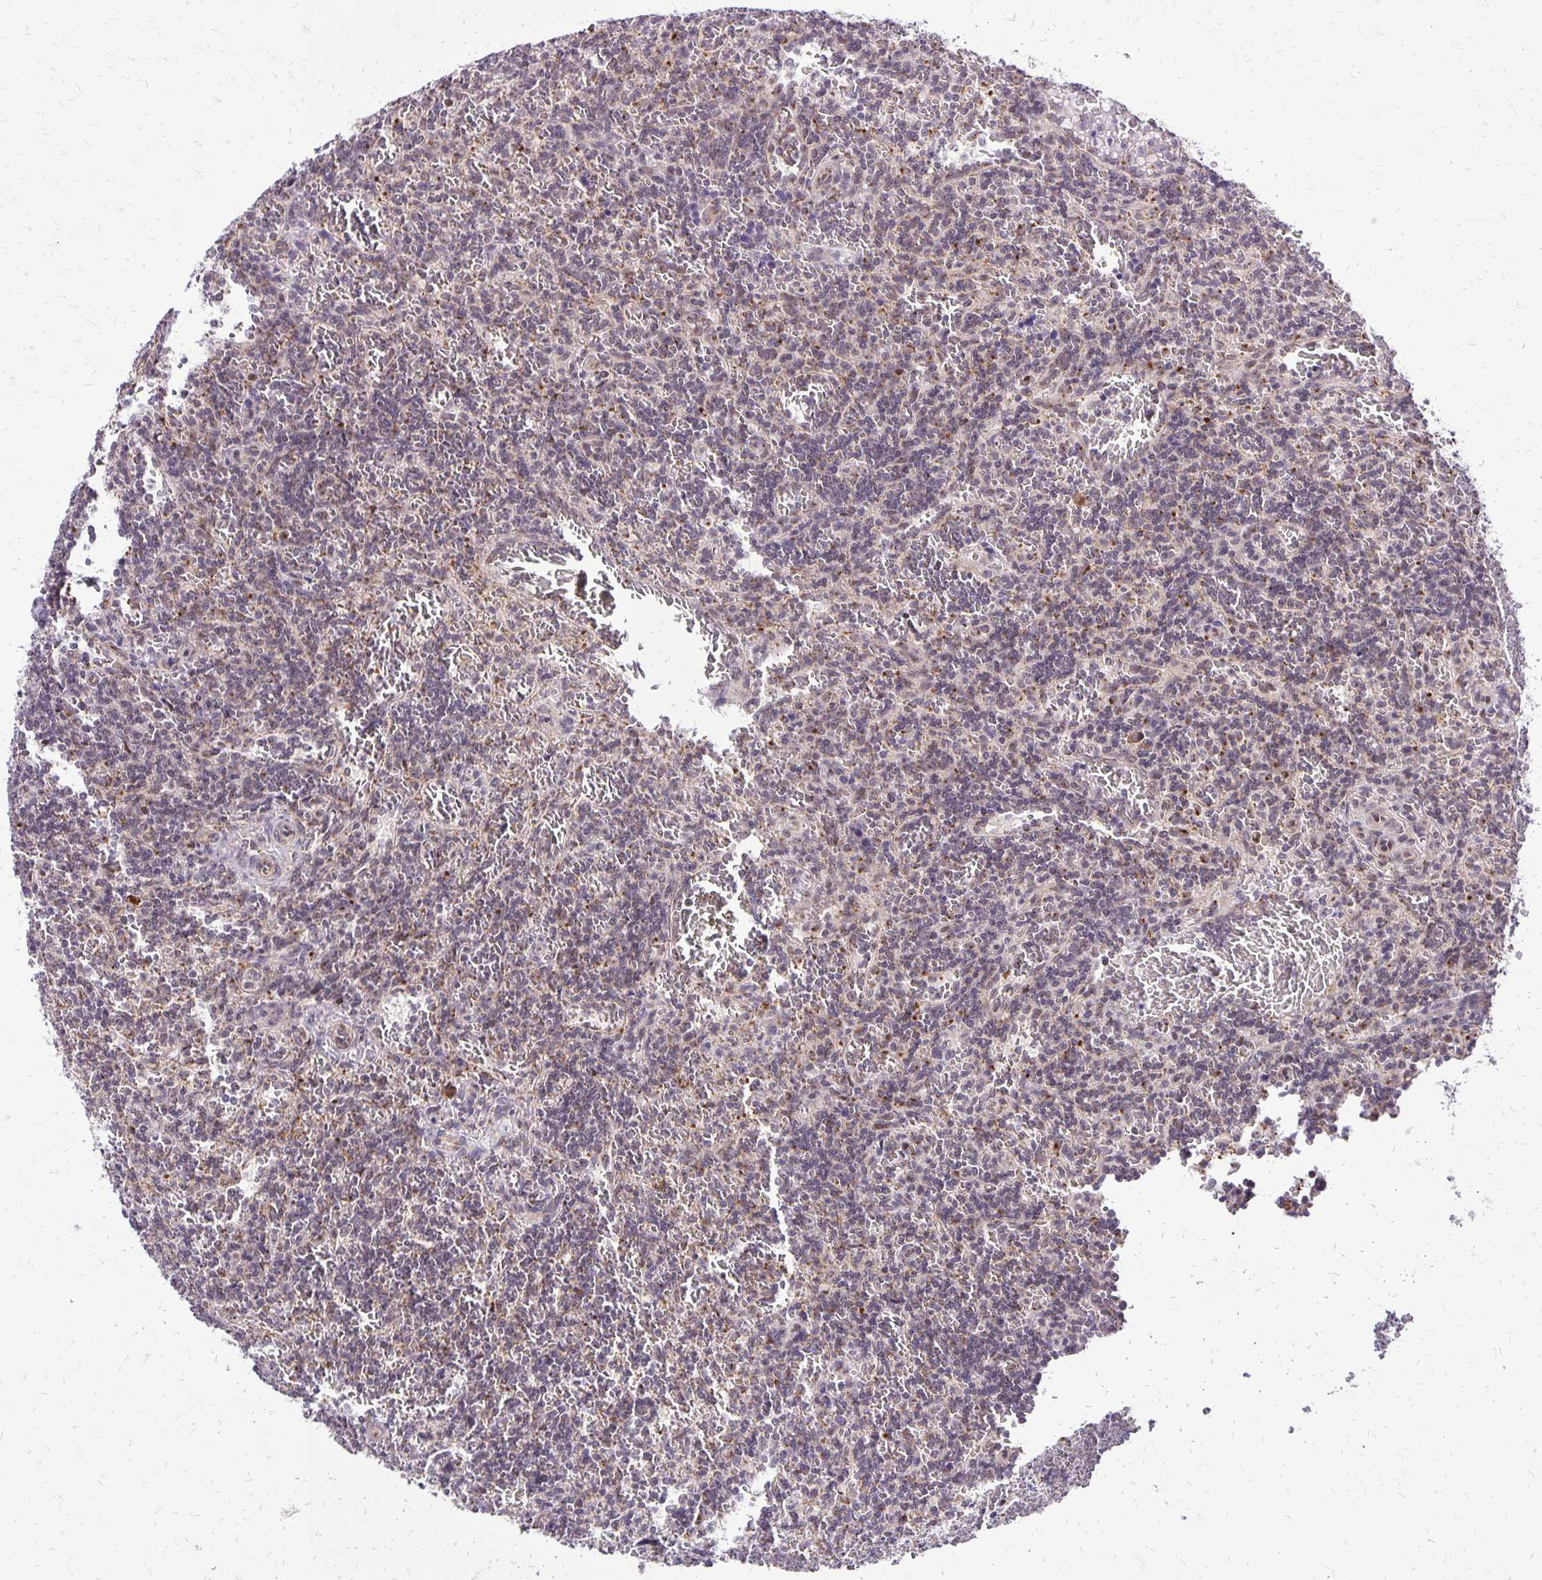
{"staining": {"intensity": "weak", "quantity": "25%-75%", "location": "cytoplasmic/membranous"}, "tissue": "lymphoma", "cell_type": "Tumor cells", "image_type": "cancer", "snomed": [{"axis": "morphology", "description": "Malignant lymphoma, non-Hodgkin's type, Low grade"}, {"axis": "topography", "description": "Spleen"}], "caption": "An image of human malignant lymphoma, non-Hodgkin's type (low-grade) stained for a protein shows weak cytoplasmic/membranous brown staining in tumor cells. The protein of interest is stained brown, and the nuclei are stained in blue (DAB IHC with brightfield microscopy, high magnification).", "gene": "GOLGA5", "patient": {"sex": "male", "age": 73}}